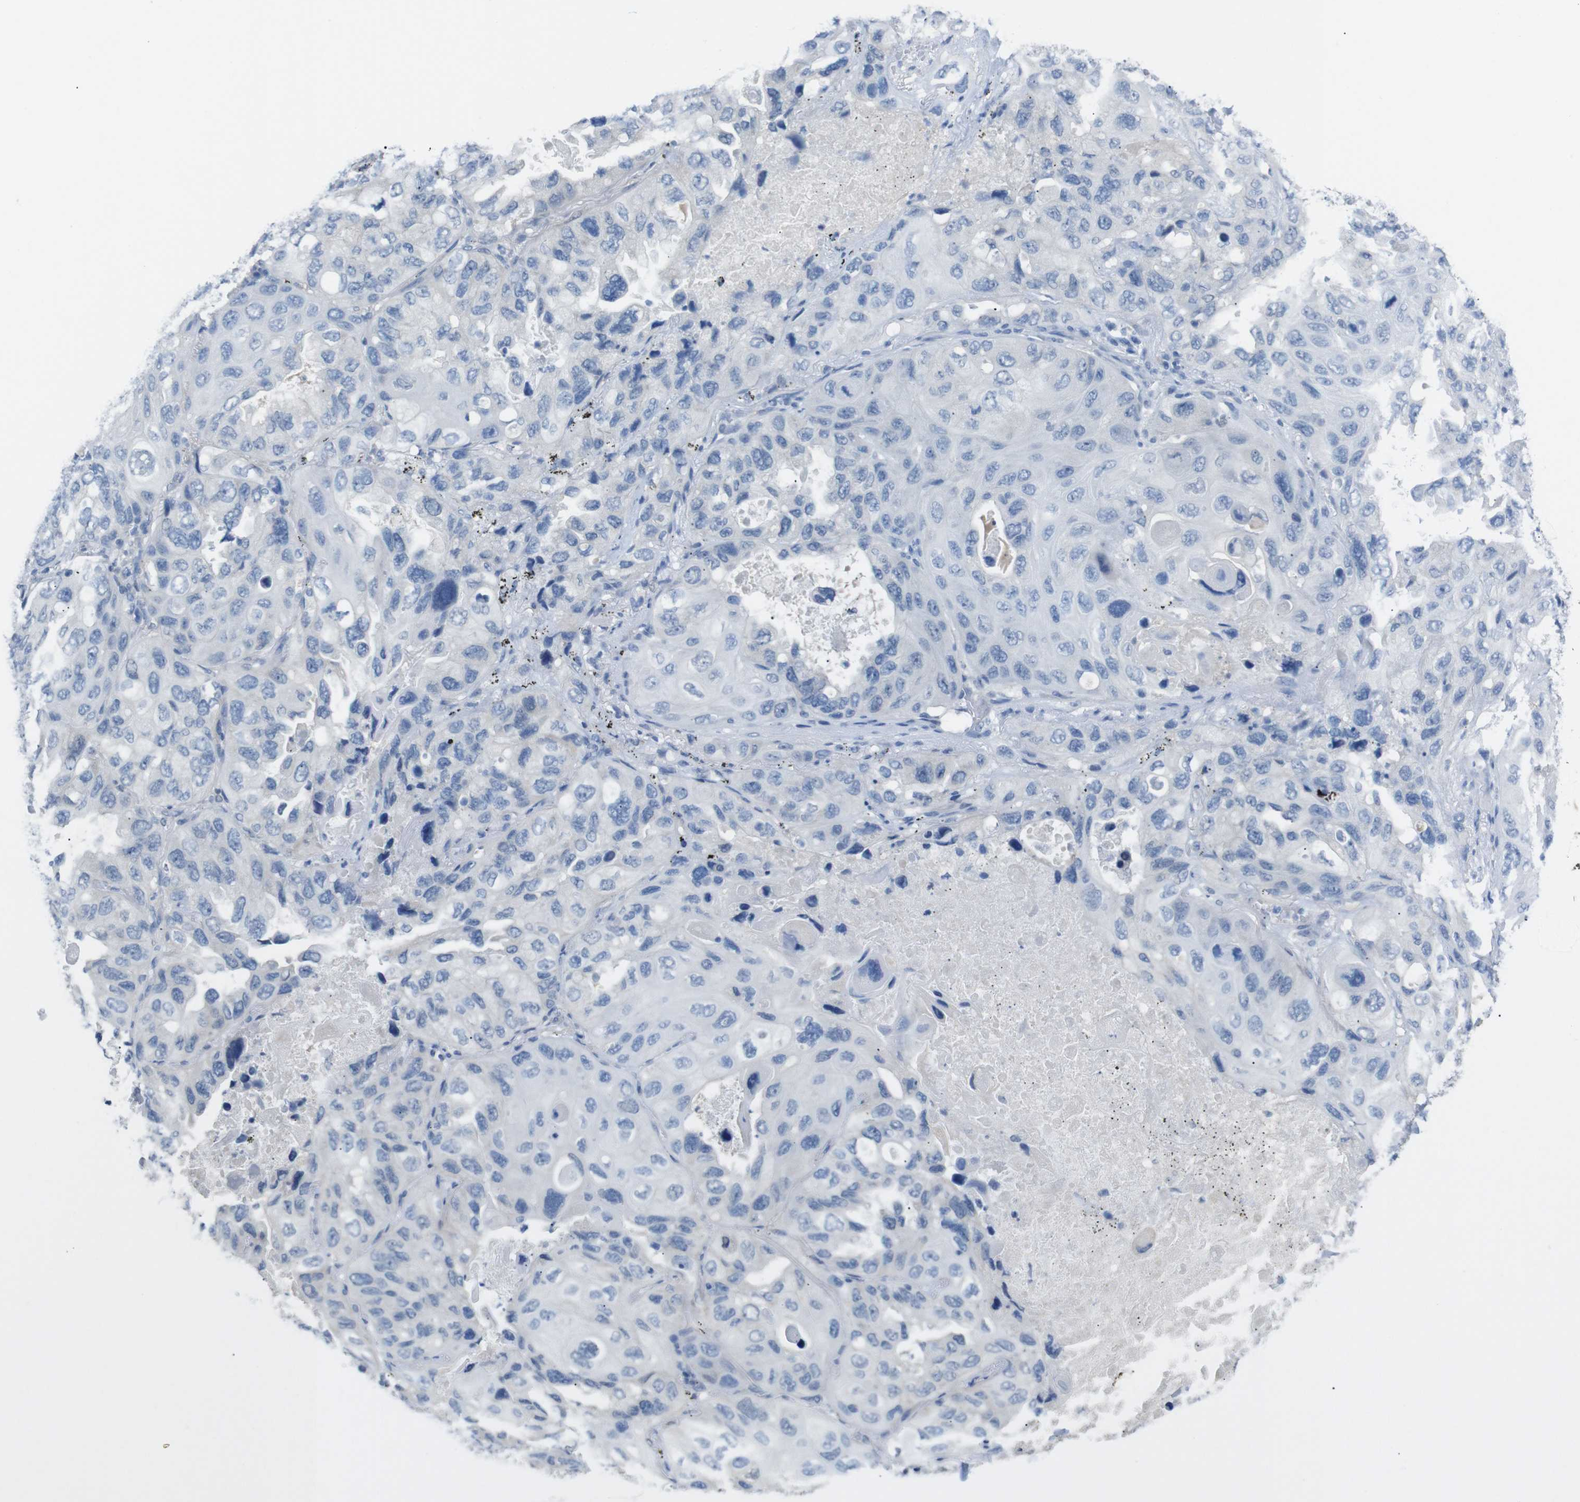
{"staining": {"intensity": "negative", "quantity": "none", "location": "none"}, "tissue": "lung cancer", "cell_type": "Tumor cells", "image_type": "cancer", "snomed": [{"axis": "morphology", "description": "Squamous cell carcinoma, NOS"}, {"axis": "topography", "description": "Lung"}], "caption": "Tumor cells are negative for brown protein staining in lung cancer.", "gene": "CHRM5", "patient": {"sex": "female", "age": 73}}